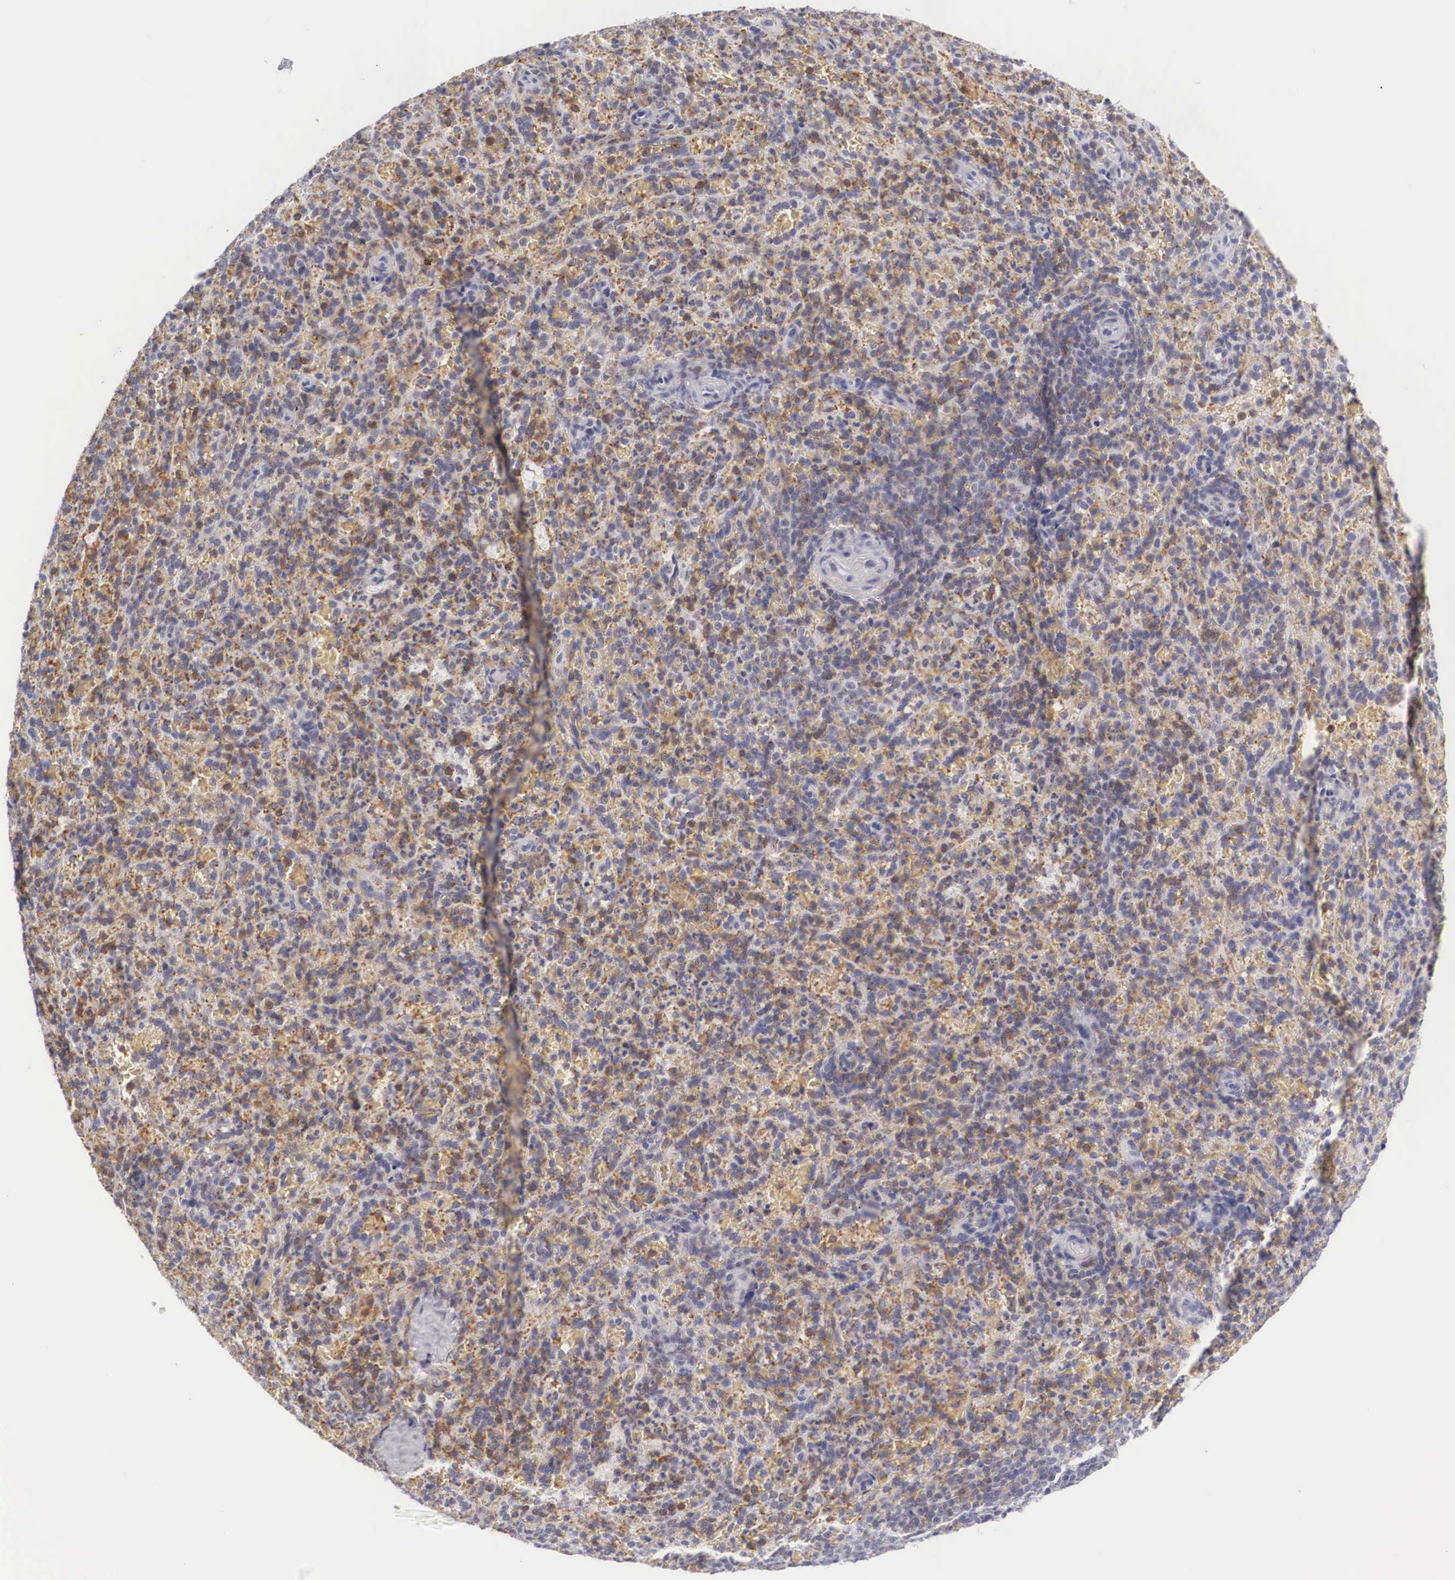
{"staining": {"intensity": "weak", "quantity": "<25%", "location": "nuclear"}, "tissue": "spleen", "cell_type": "Cells in red pulp", "image_type": "normal", "snomed": [{"axis": "morphology", "description": "Normal tissue, NOS"}, {"axis": "topography", "description": "Spleen"}], "caption": "Human spleen stained for a protein using immunohistochemistry displays no staining in cells in red pulp.", "gene": "FAM47A", "patient": {"sex": "female", "age": 21}}